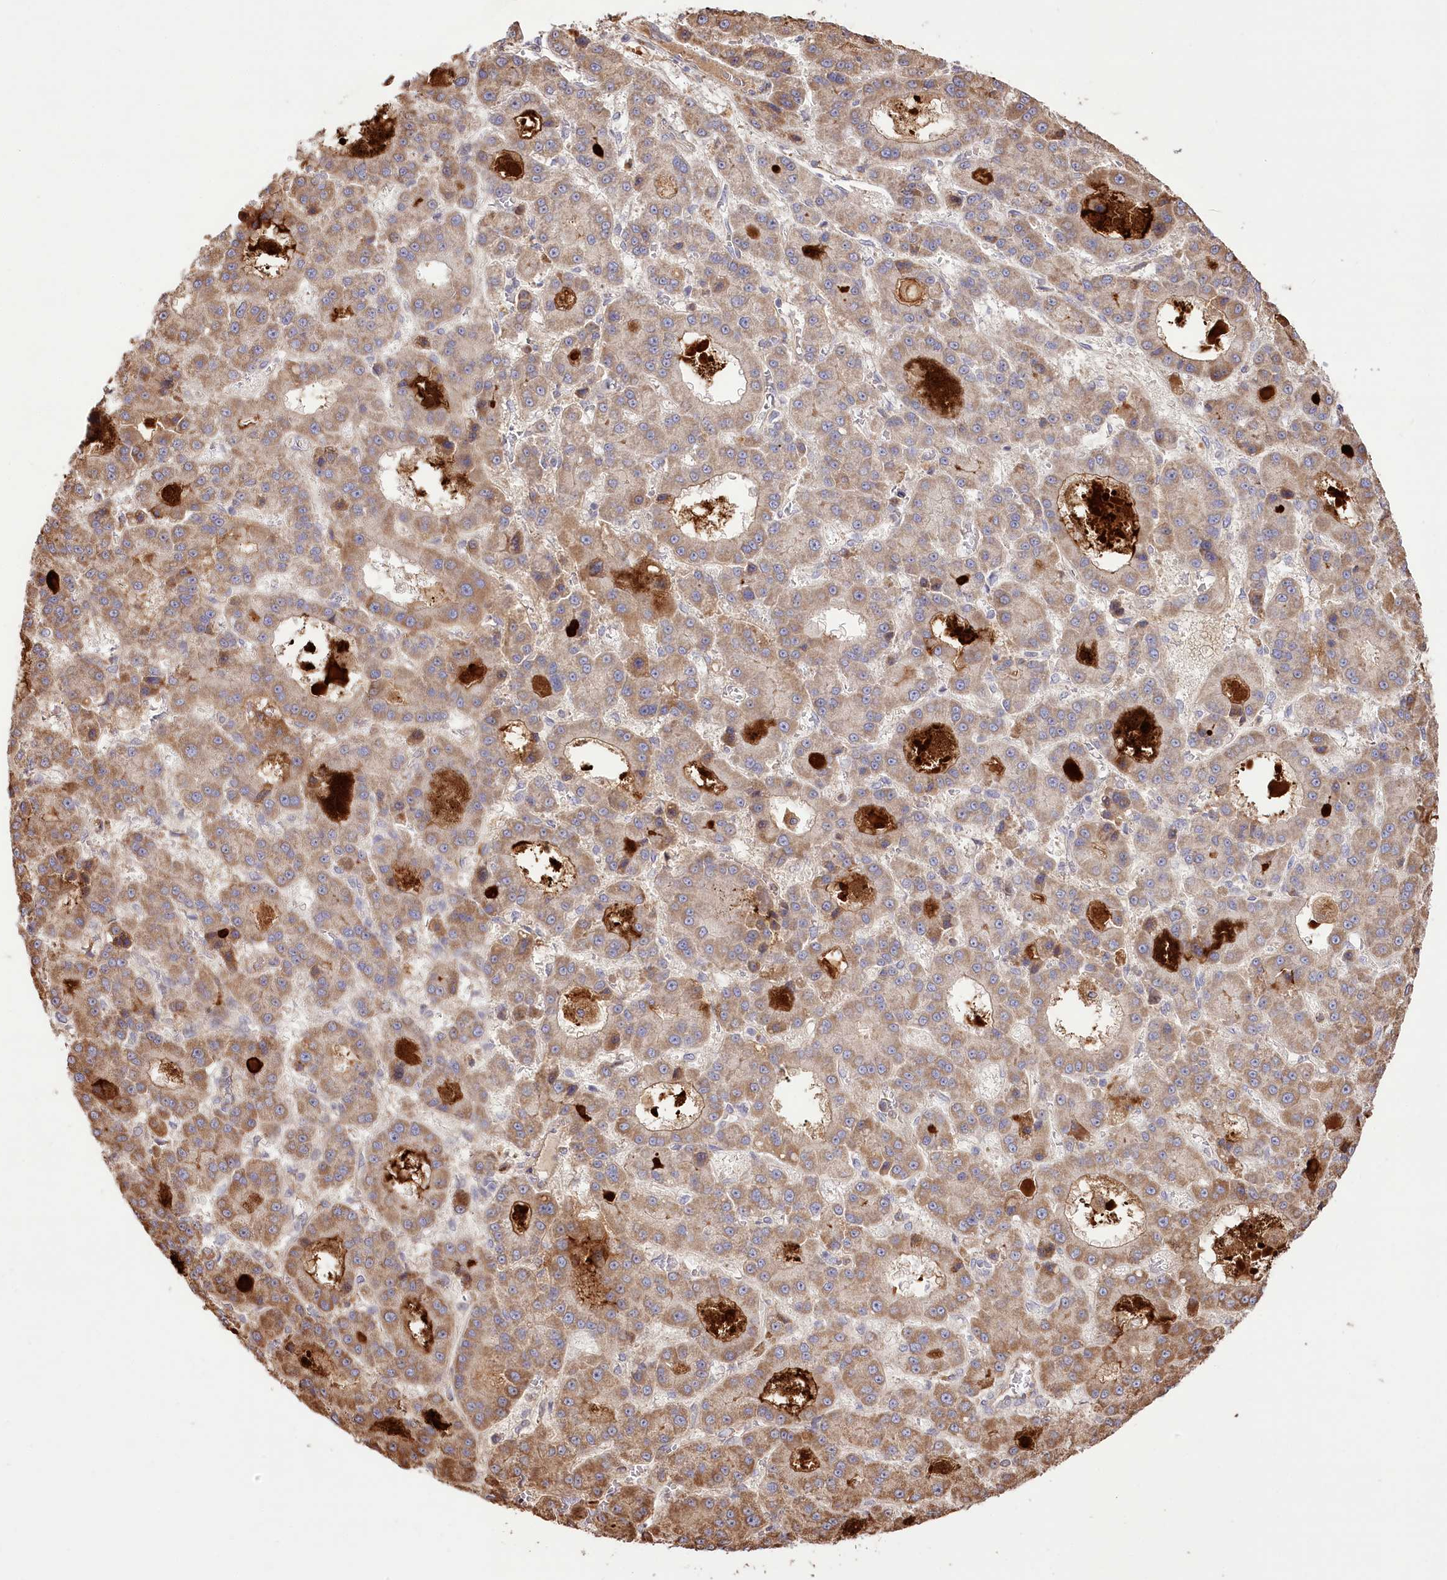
{"staining": {"intensity": "moderate", "quantity": ">75%", "location": "cytoplasmic/membranous"}, "tissue": "liver cancer", "cell_type": "Tumor cells", "image_type": "cancer", "snomed": [{"axis": "morphology", "description": "Carcinoma, Hepatocellular, NOS"}, {"axis": "topography", "description": "Liver"}], "caption": "There is medium levels of moderate cytoplasmic/membranous staining in tumor cells of liver cancer (hepatocellular carcinoma), as demonstrated by immunohistochemical staining (brown color).", "gene": "RNF24", "patient": {"sex": "male", "age": 70}}